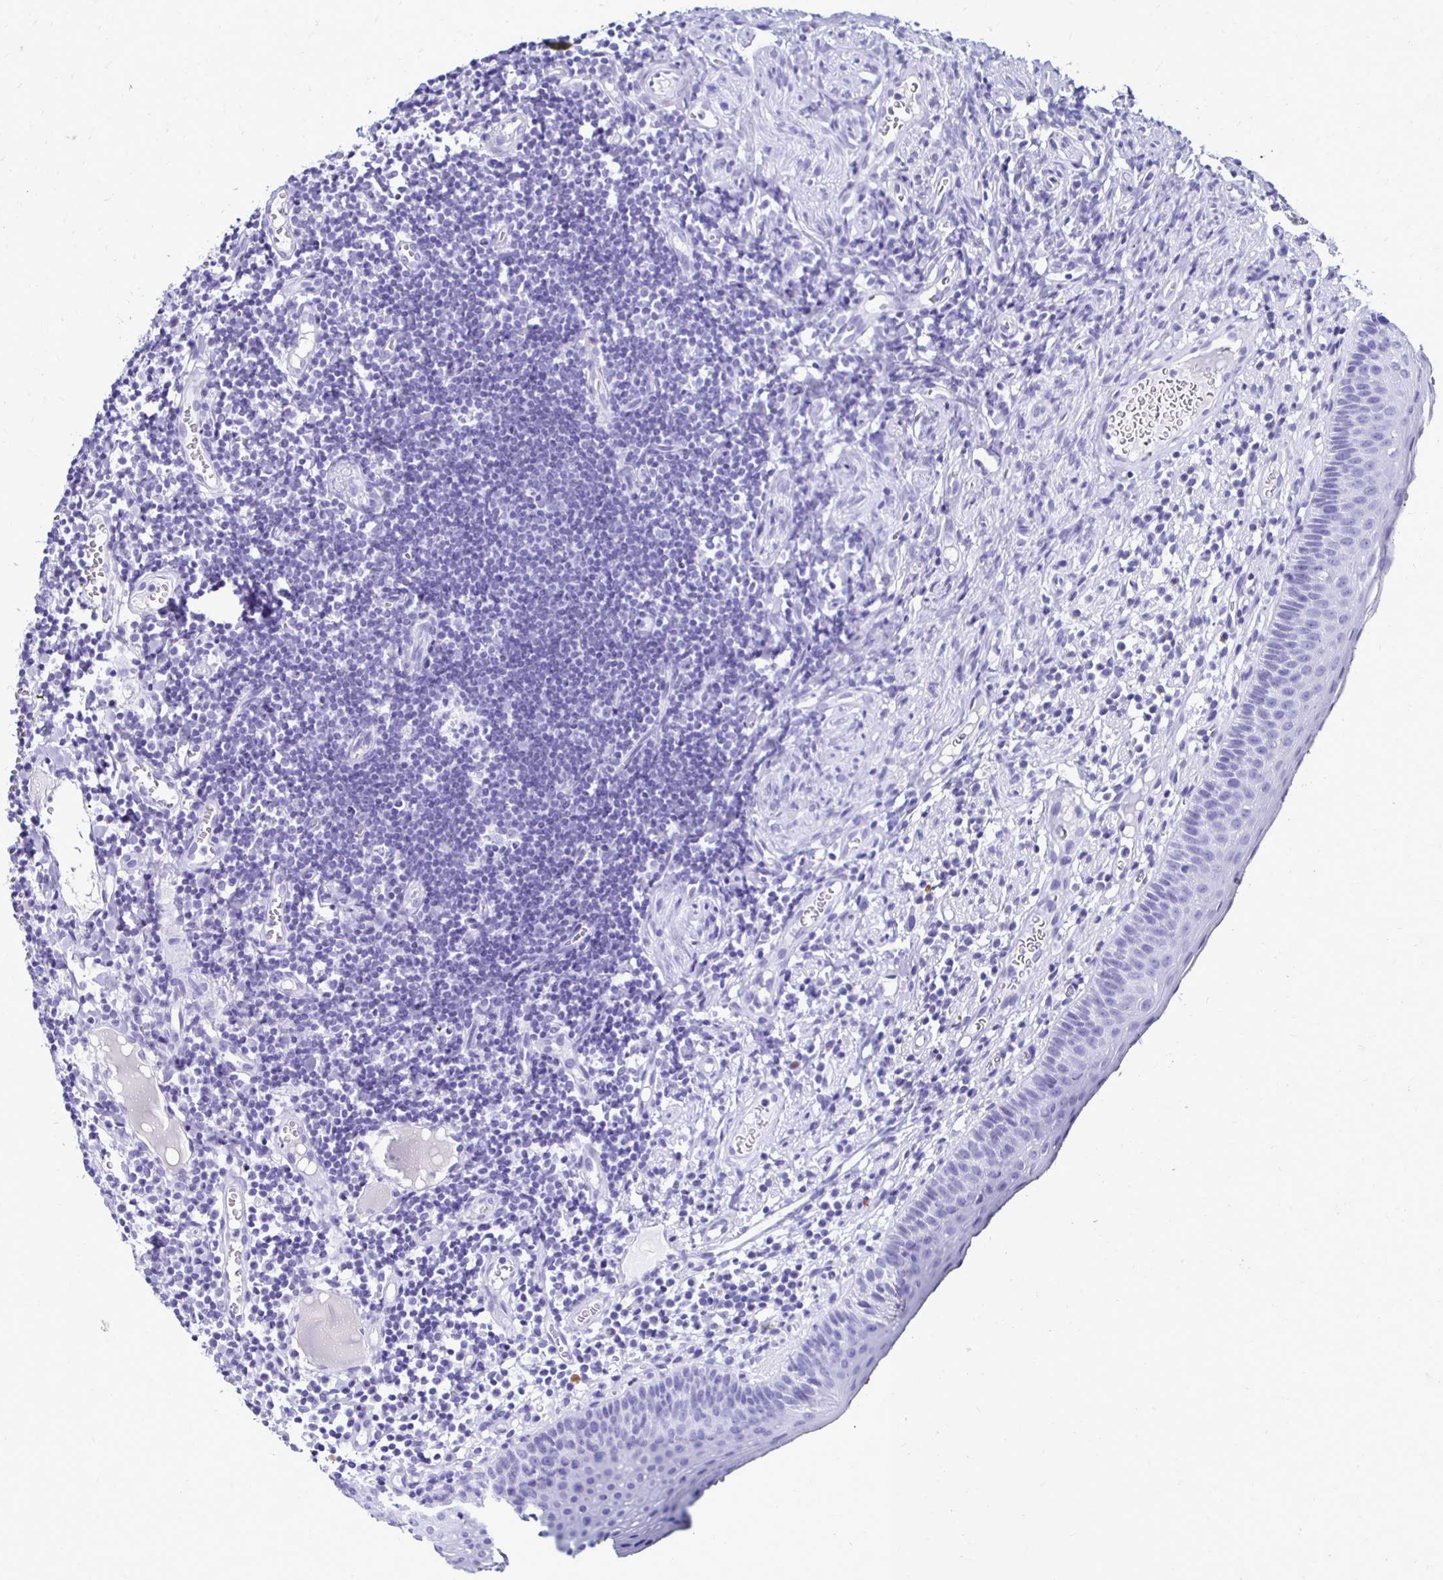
{"staining": {"intensity": "negative", "quantity": "none", "location": "none"}, "tissue": "oral mucosa", "cell_type": "Squamous epithelial cells", "image_type": "normal", "snomed": [{"axis": "morphology", "description": "Normal tissue, NOS"}, {"axis": "morphology", "description": "Squamous cell carcinoma, NOS"}, {"axis": "topography", "description": "Oral tissue"}, {"axis": "topography", "description": "Head-Neck"}], "caption": "There is no significant staining in squamous epithelial cells of oral mucosa. (Stains: DAB (3,3'-diaminobenzidine) immunohistochemistry with hematoxylin counter stain, Microscopy: brightfield microscopy at high magnification).", "gene": "CST5", "patient": {"sex": "male", "age": 58}}